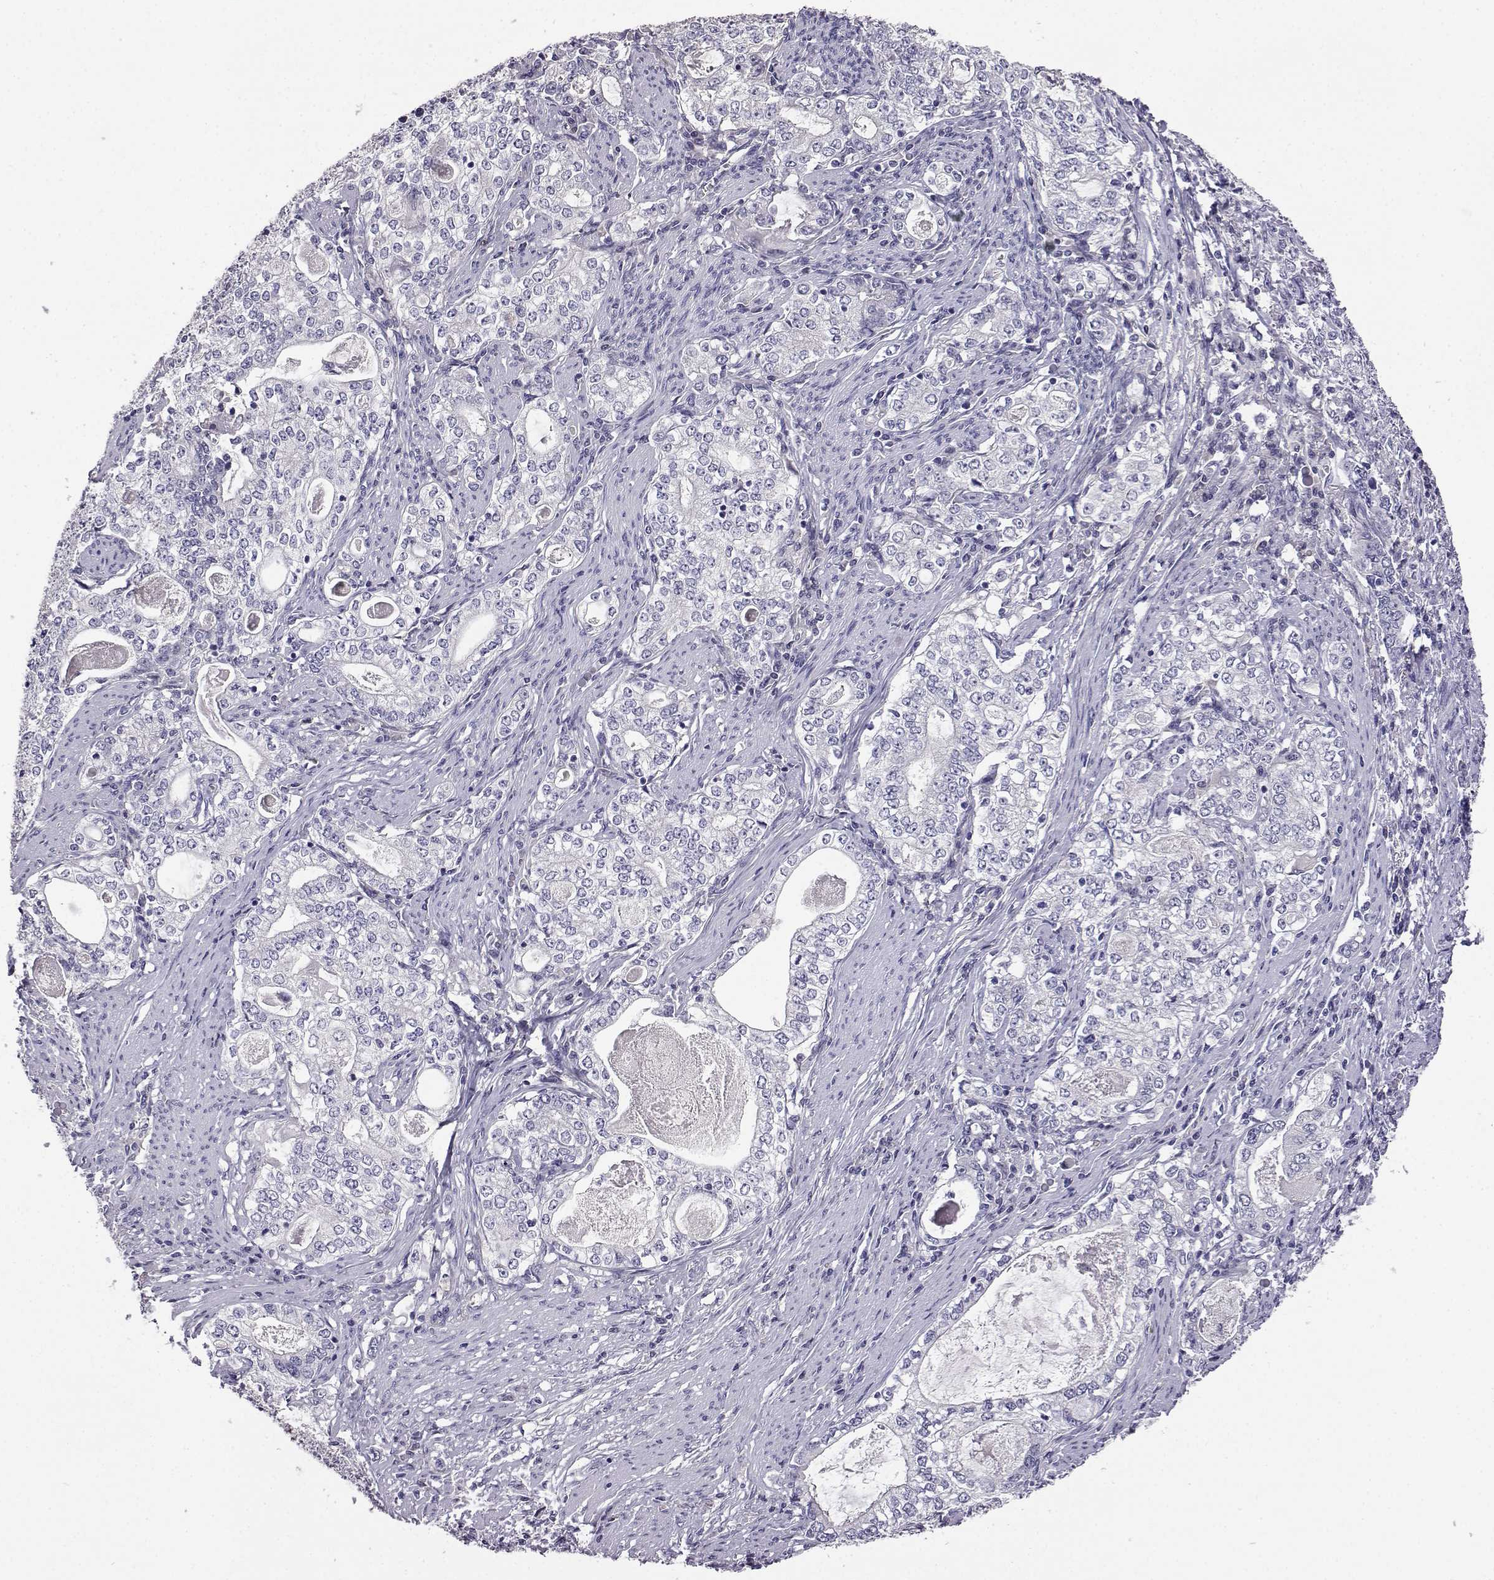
{"staining": {"intensity": "negative", "quantity": "none", "location": "none"}, "tissue": "stomach cancer", "cell_type": "Tumor cells", "image_type": "cancer", "snomed": [{"axis": "morphology", "description": "Adenocarcinoma, NOS"}, {"axis": "topography", "description": "Stomach, lower"}], "caption": "Stomach cancer was stained to show a protein in brown. There is no significant staining in tumor cells. (DAB (3,3'-diaminobenzidine) immunohistochemistry, high magnification).", "gene": "AKR1B1", "patient": {"sex": "female", "age": 72}}